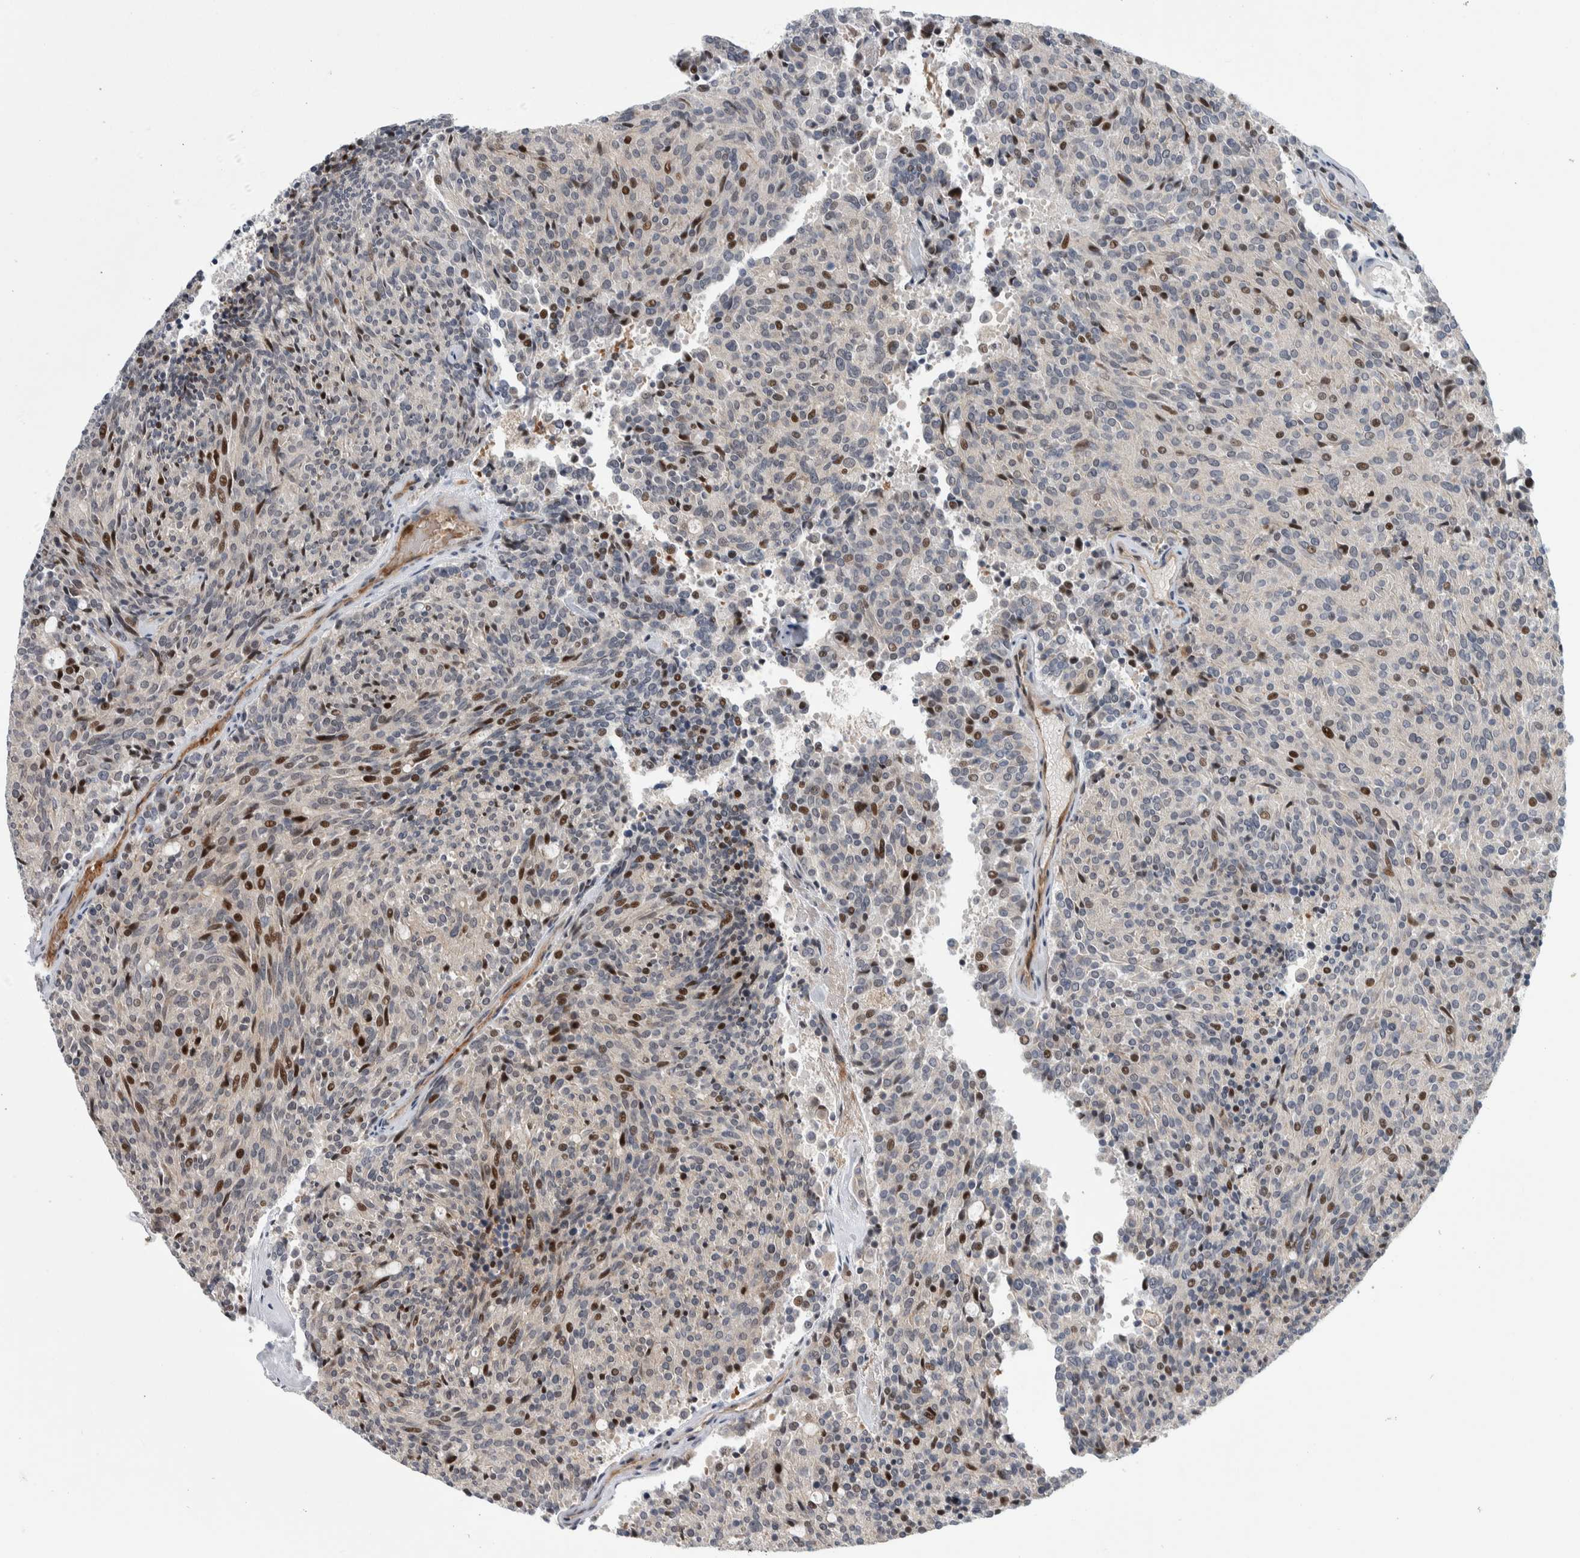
{"staining": {"intensity": "moderate", "quantity": "25%-75%", "location": "nuclear"}, "tissue": "carcinoid", "cell_type": "Tumor cells", "image_type": "cancer", "snomed": [{"axis": "morphology", "description": "Carcinoid, malignant, NOS"}, {"axis": "topography", "description": "Pancreas"}], "caption": "The image demonstrates a brown stain indicating the presence of a protein in the nuclear of tumor cells in carcinoid. Using DAB (3,3'-diaminobenzidine) (brown) and hematoxylin (blue) stains, captured at high magnification using brightfield microscopy.", "gene": "MSL1", "patient": {"sex": "female", "age": 54}}